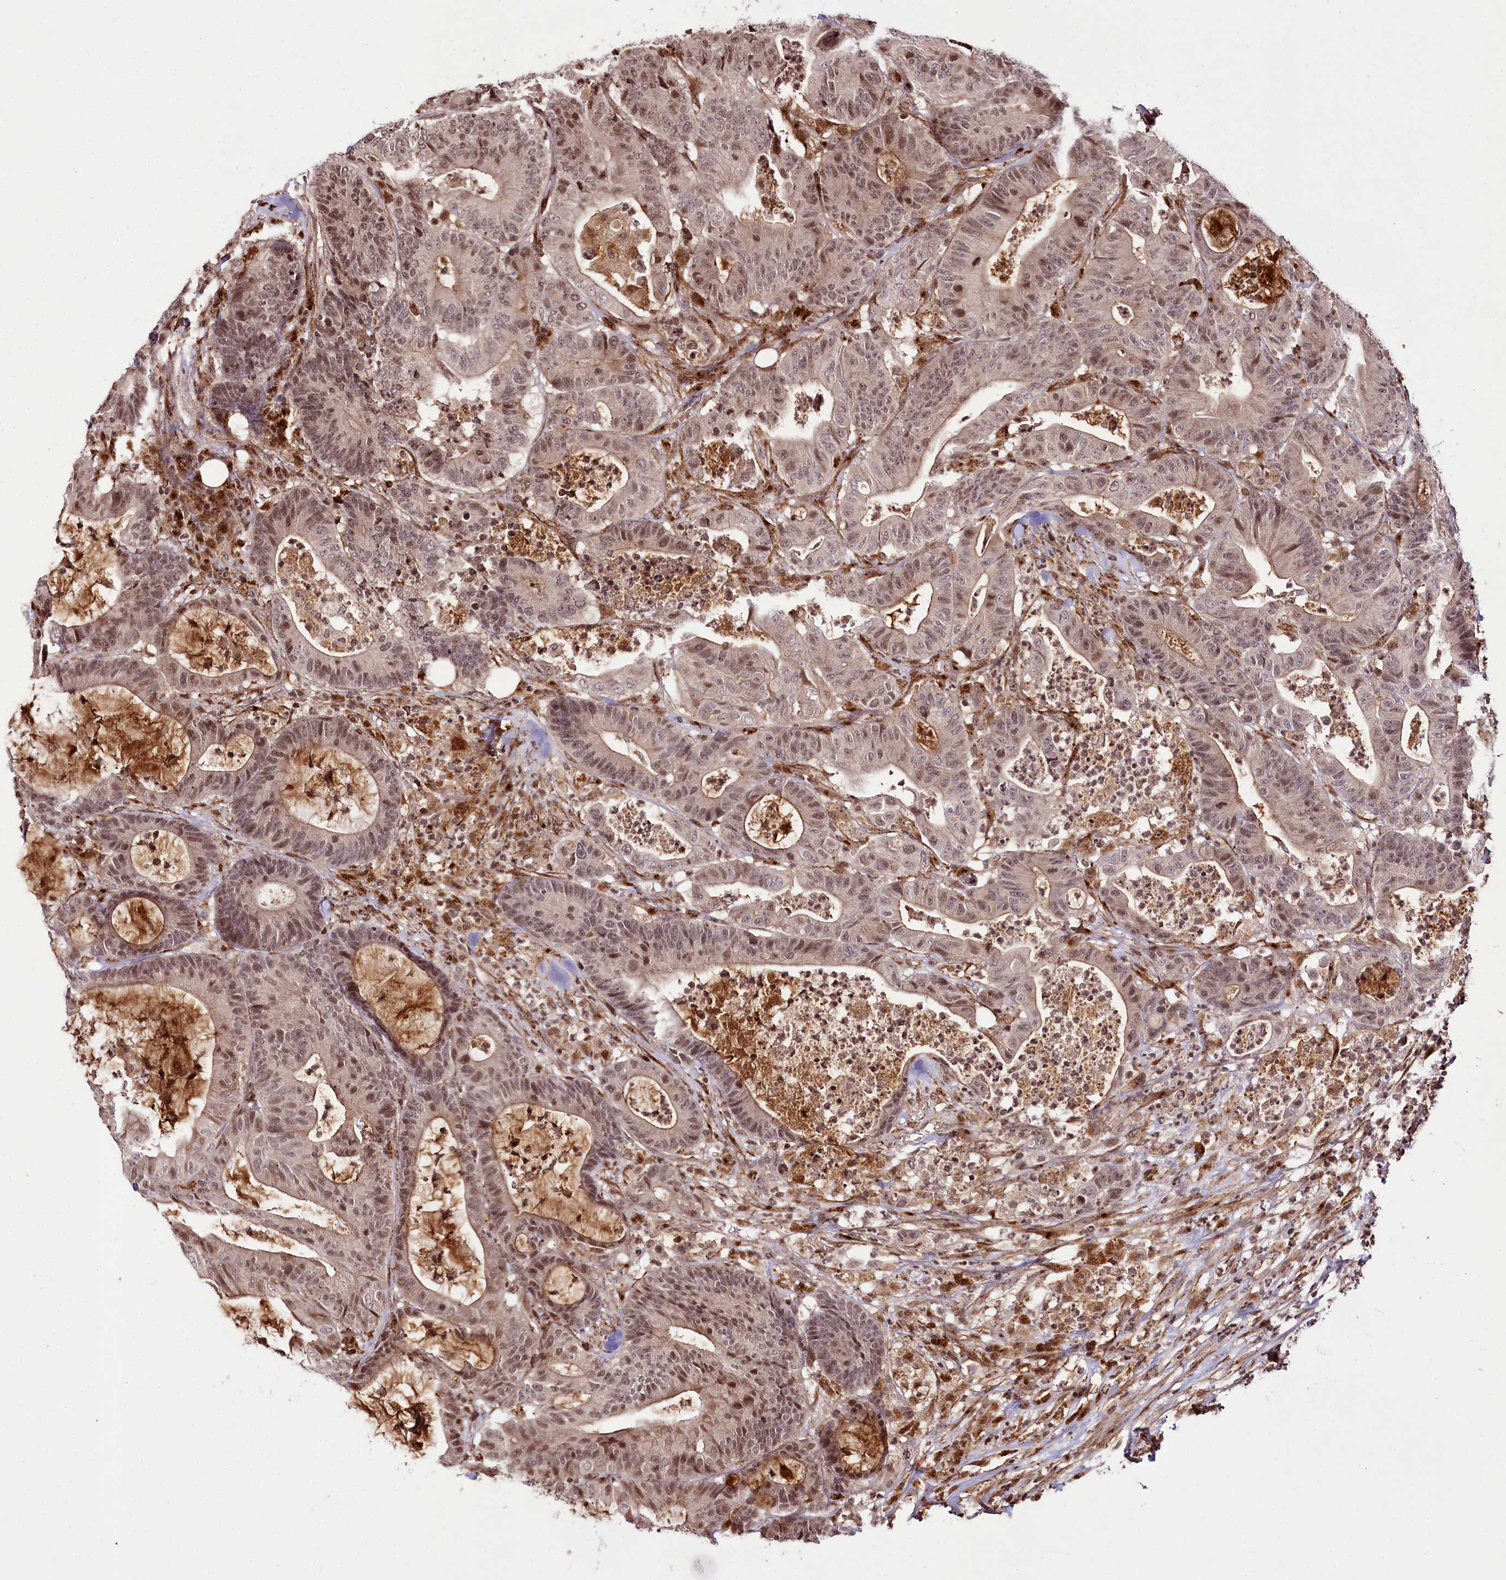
{"staining": {"intensity": "moderate", "quantity": ">75%", "location": "cytoplasmic/membranous,nuclear"}, "tissue": "colorectal cancer", "cell_type": "Tumor cells", "image_type": "cancer", "snomed": [{"axis": "morphology", "description": "Adenocarcinoma, NOS"}, {"axis": "topography", "description": "Colon"}], "caption": "Protein expression analysis of human colorectal adenocarcinoma reveals moderate cytoplasmic/membranous and nuclear expression in approximately >75% of tumor cells.", "gene": "HOXC8", "patient": {"sex": "female", "age": 84}}